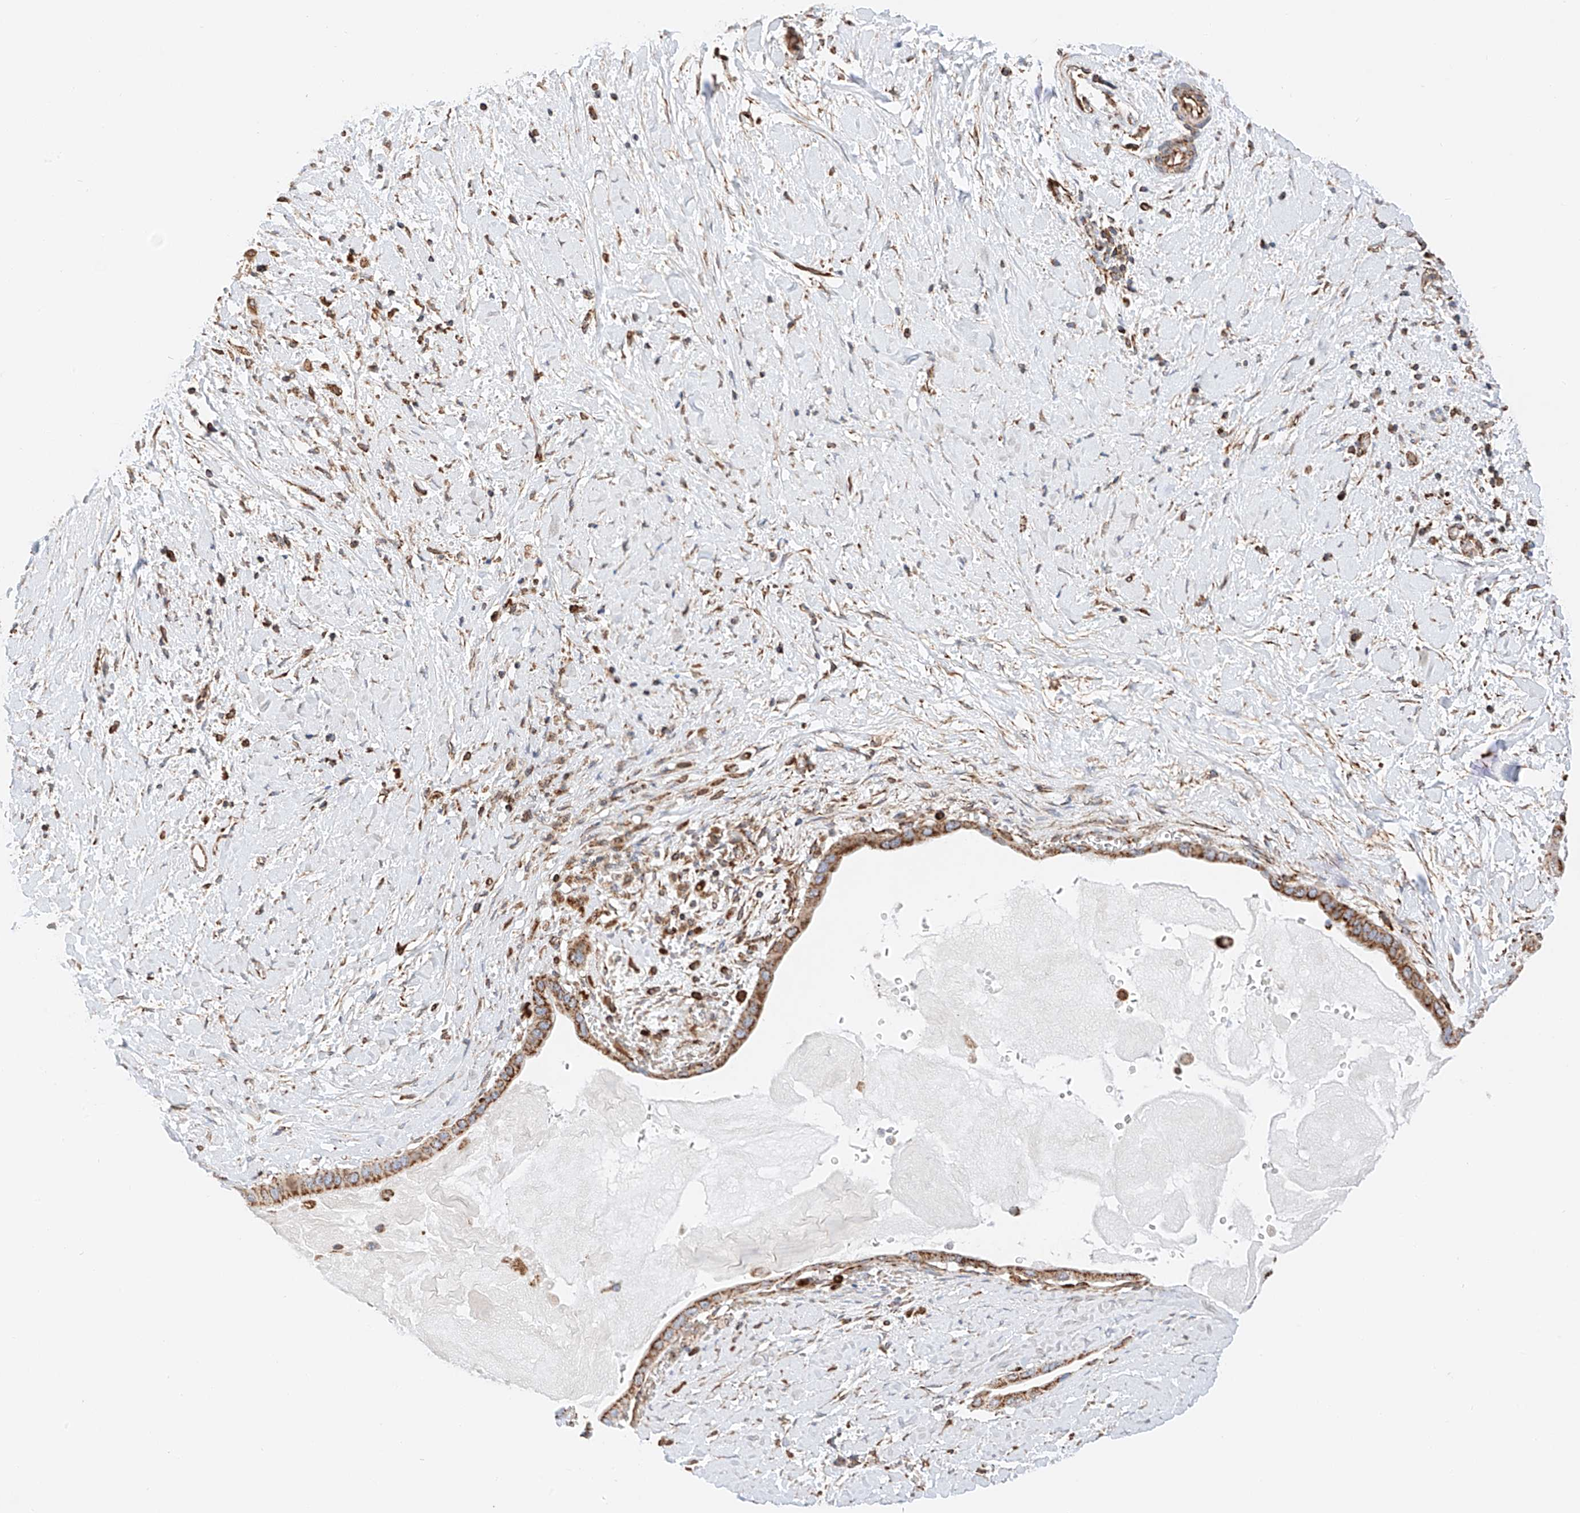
{"staining": {"intensity": "moderate", "quantity": ">75%", "location": "cytoplasmic/membranous"}, "tissue": "pancreatic cancer", "cell_type": "Tumor cells", "image_type": "cancer", "snomed": [{"axis": "morphology", "description": "Adenocarcinoma, NOS"}, {"axis": "topography", "description": "Pancreas"}], "caption": "Pancreatic cancer (adenocarcinoma) stained with DAB immunohistochemistry demonstrates medium levels of moderate cytoplasmic/membranous expression in approximately >75% of tumor cells. (DAB IHC, brown staining for protein, blue staining for nuclei).", "gene": "NDUFV3", "patient": {"sex": "male", "age": 55}}